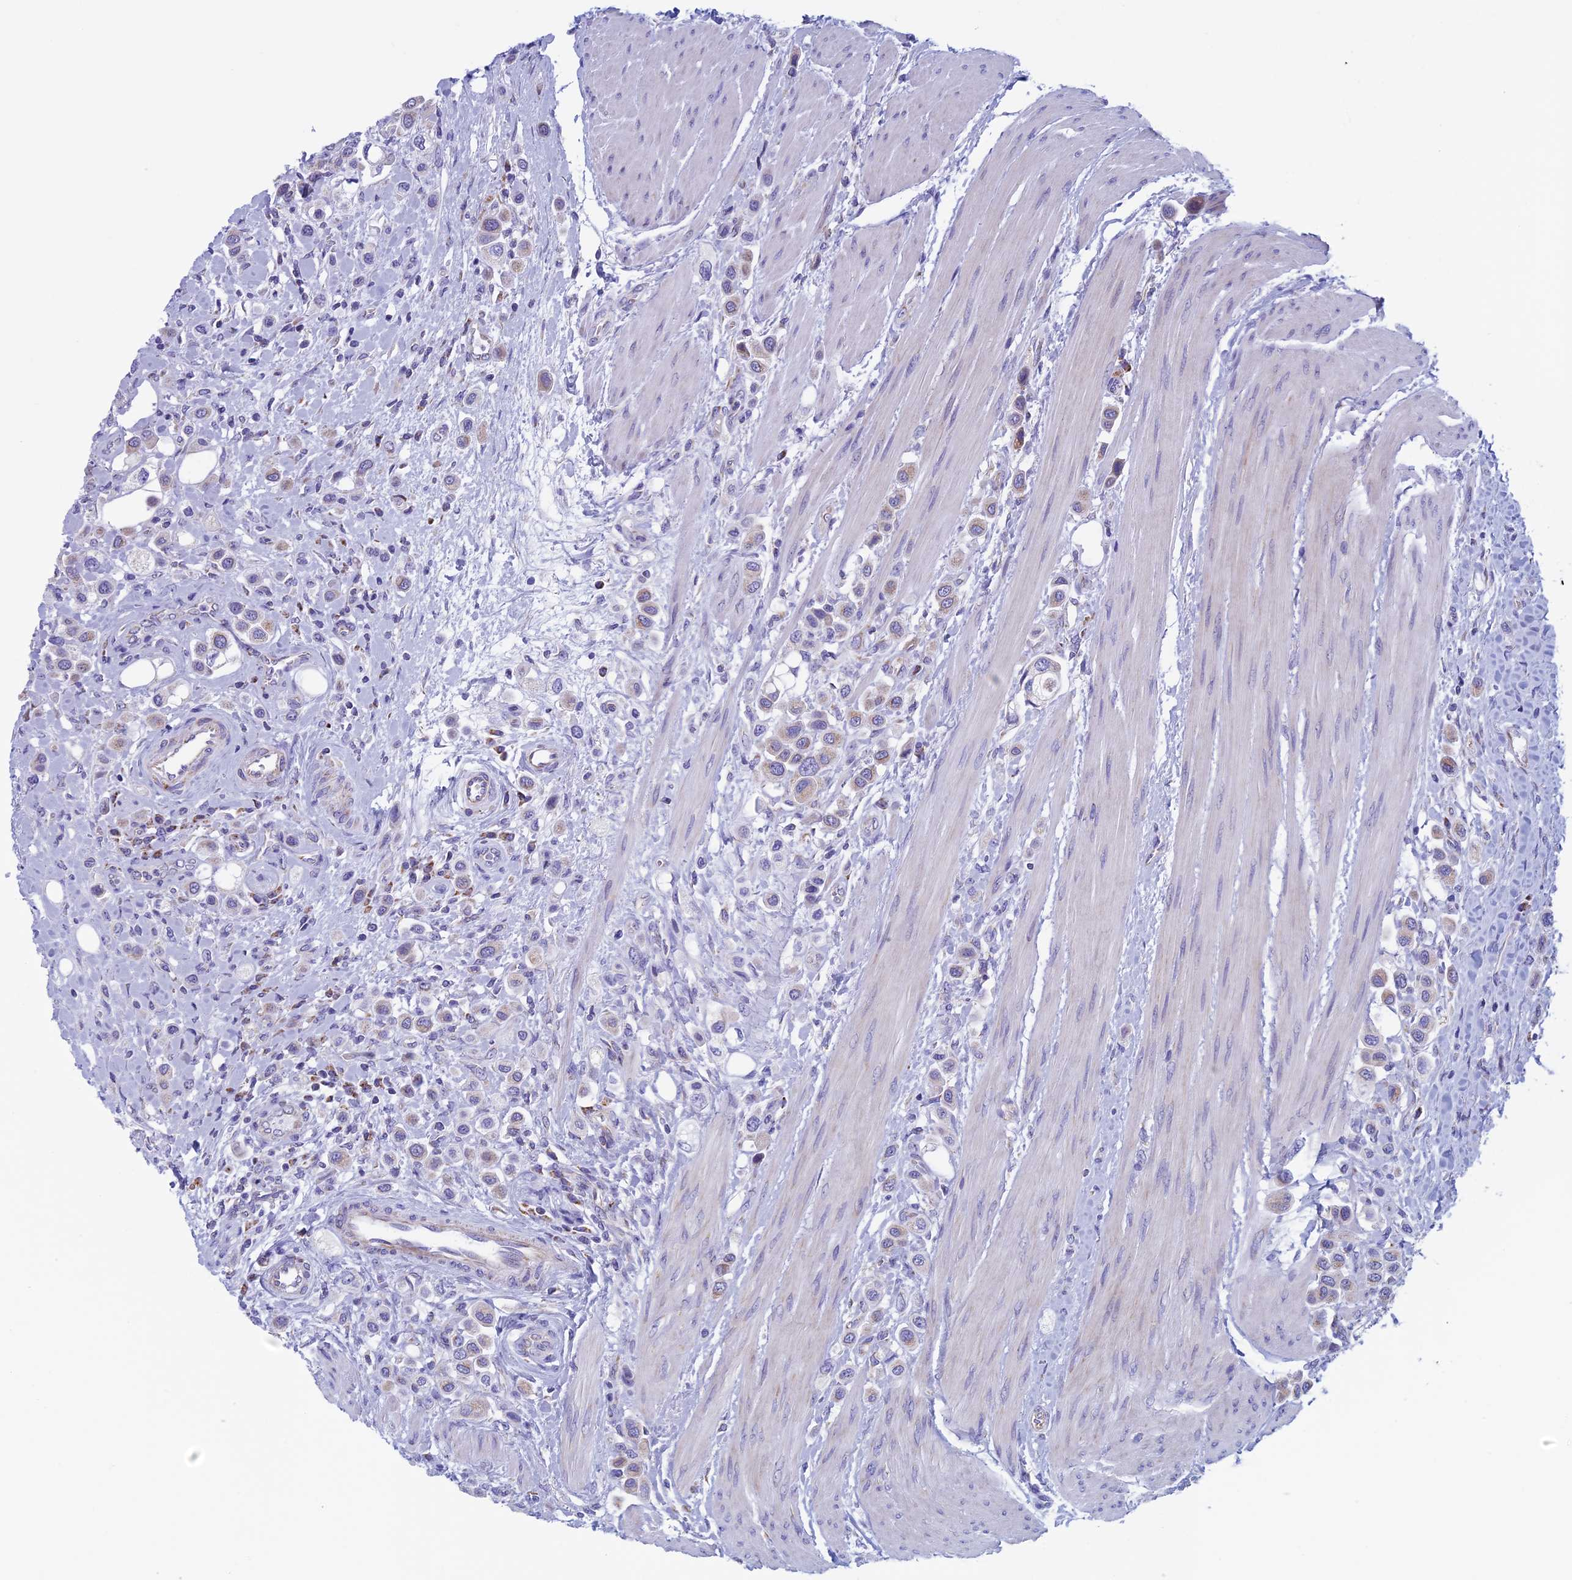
{"staining": {"intensity": "weak", "quantity": "<25%", "location": "cytoplasmic/membranous"}, "tissue": "urothelial cancer", "cell_type": "Tumor cells", "image_type": "cancer", "snomed": [{"axis": "morphology", "description": "Urothelial carcinoma, High grade"}, {"axis": "topography", "description": "Urinary bladder"}], "caption": "There is no significant expression in tumor cells of urothelial cancer.", "gene": "NDUFB9", "patient": {"sex": "male", "age": 50}}